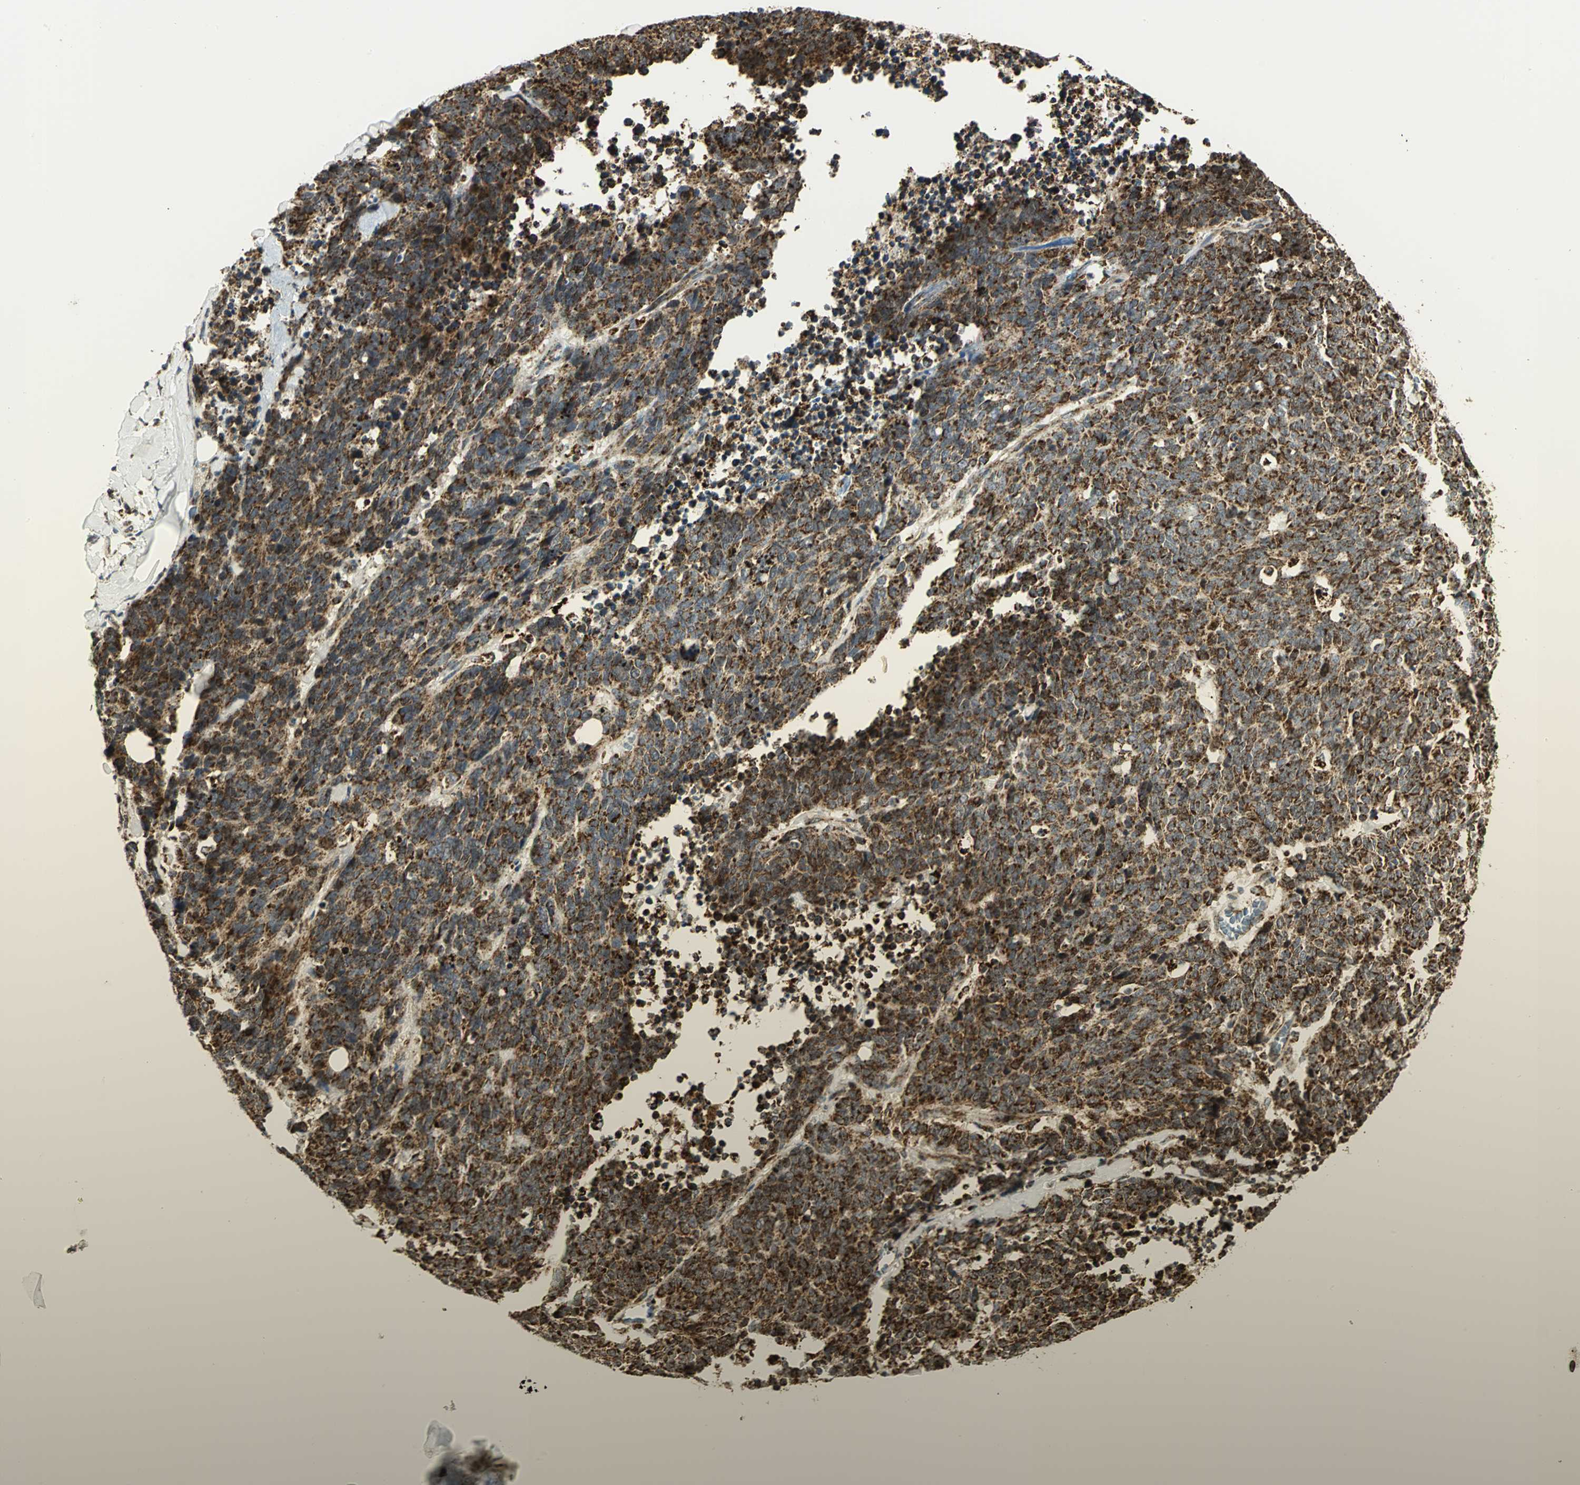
{"staining": {"intensity": "strong", "quantity": ">75%", "location": "cytoplasmic/membranous"}, "tissue": "lung cancer", "cell_type": "Tumor cells", "image_type": "cancer", "snomed": [{"axis": "morphology", "description": "Neoplasm, malignant, NOS"}, {"axis": "topography", "description": "Lung"}], "caption": "Tumor cells reveal strong cytoplasmic/membranous expression in approximately >75% of cells in lung cancer (neoplasm (malignant)).", "gene": "VDAC1", "patient": {"sex": "female", "age": 58}}